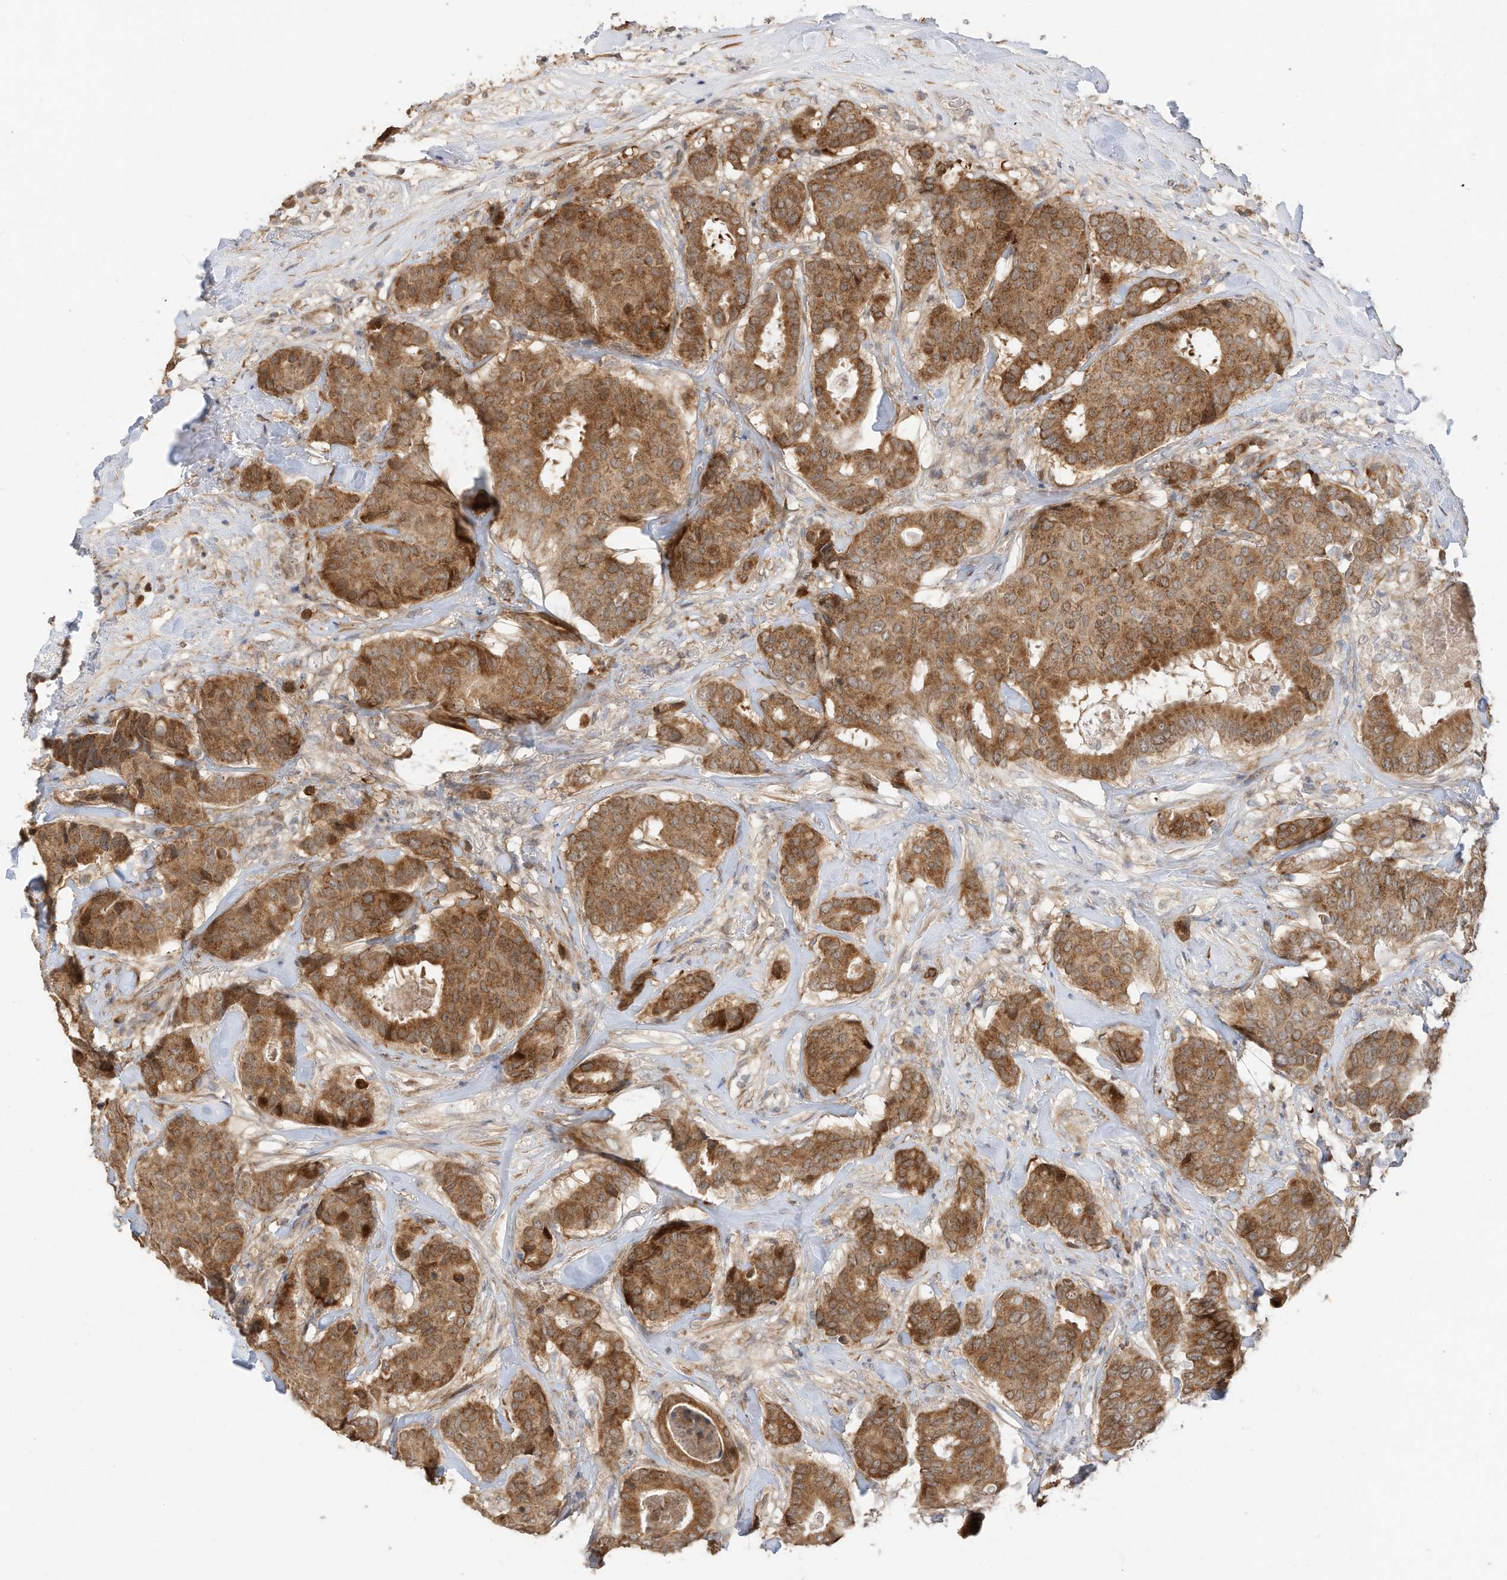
{"staining": {"intensity": "moderate", "quantity": ">75%", "location": "cytoplasmic/membranous"}, "tissue": "breast cancer", "cell_type": "Tumor cells", "image_type": "cancer", "snomed": [{"axis": "morphology", "description": "Duct carcinoma"}, {"axis": "topography", "description": "Breast"}], "caption": "Immunohistochemical staining of breast intraductal carcinoma reveals medium levels of moderate cytoplasmic/membranous positivity in about >75% of tumor cells. Using DAB (3,3'-diaminobenzidine) (brown) and hematoxylin (blue) stains, captured at high magnification using brightfield microscopy.", "gene": "CAGE1", "patient": {"sex": "female", "age": 75}}